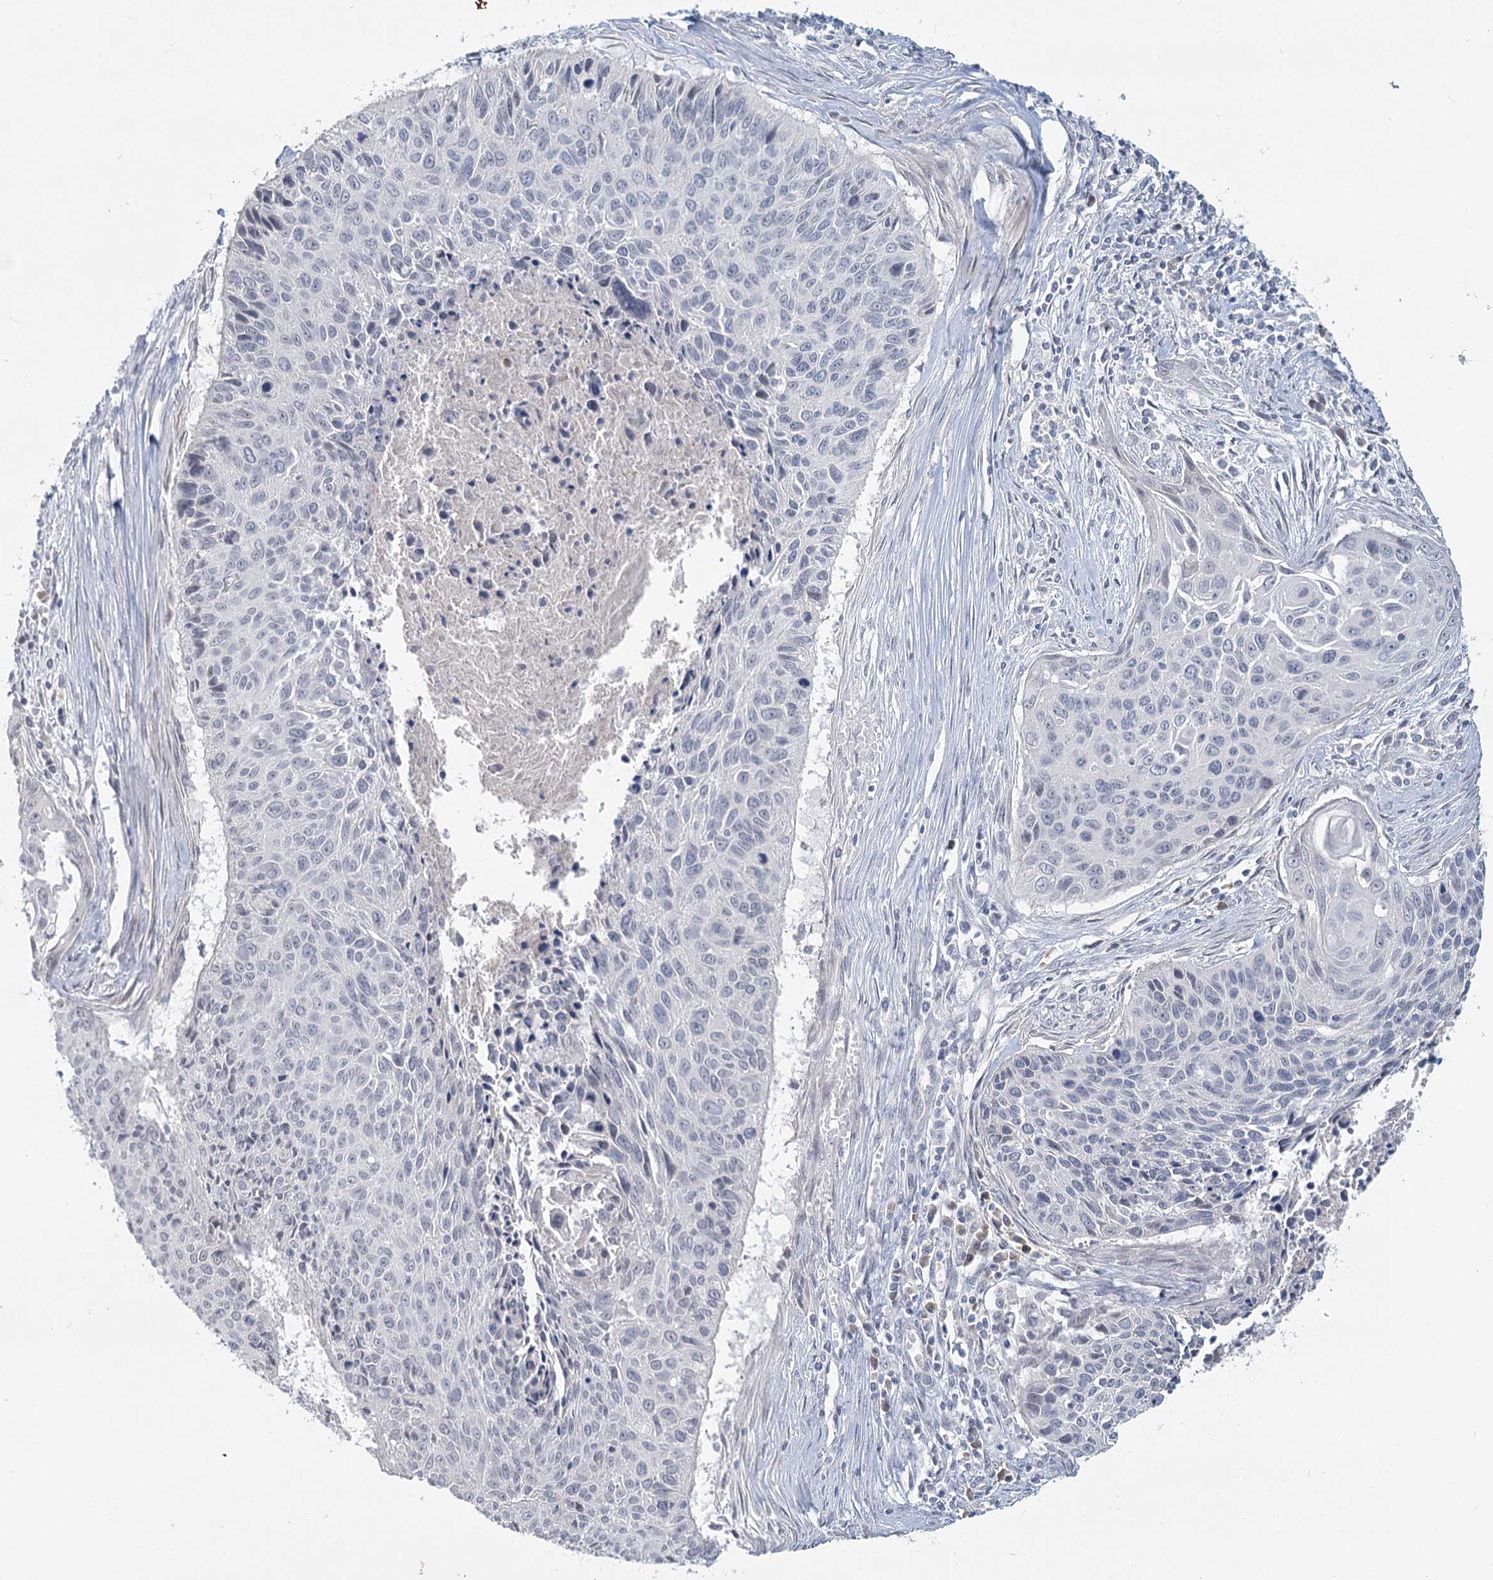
{"staining": {"intensity": "negative", "quantity": "none", "location": "none"}, "tissue": "cervical cancer", "cell_type": "Tumor cells", "image_type": "cancer", "snomed": [{"axis": "morphology", "description": "Squamous cell carcinoma, NOS"}, {"axis": "topography", "description": "Cervix"}], "caption": "Immunohistochemistry of squamous cell carcinoma (cervical) reveals no positivity in tumor cells.", "gene": "SLC9A3", "patient": {"sex": "female", "age": 55}}